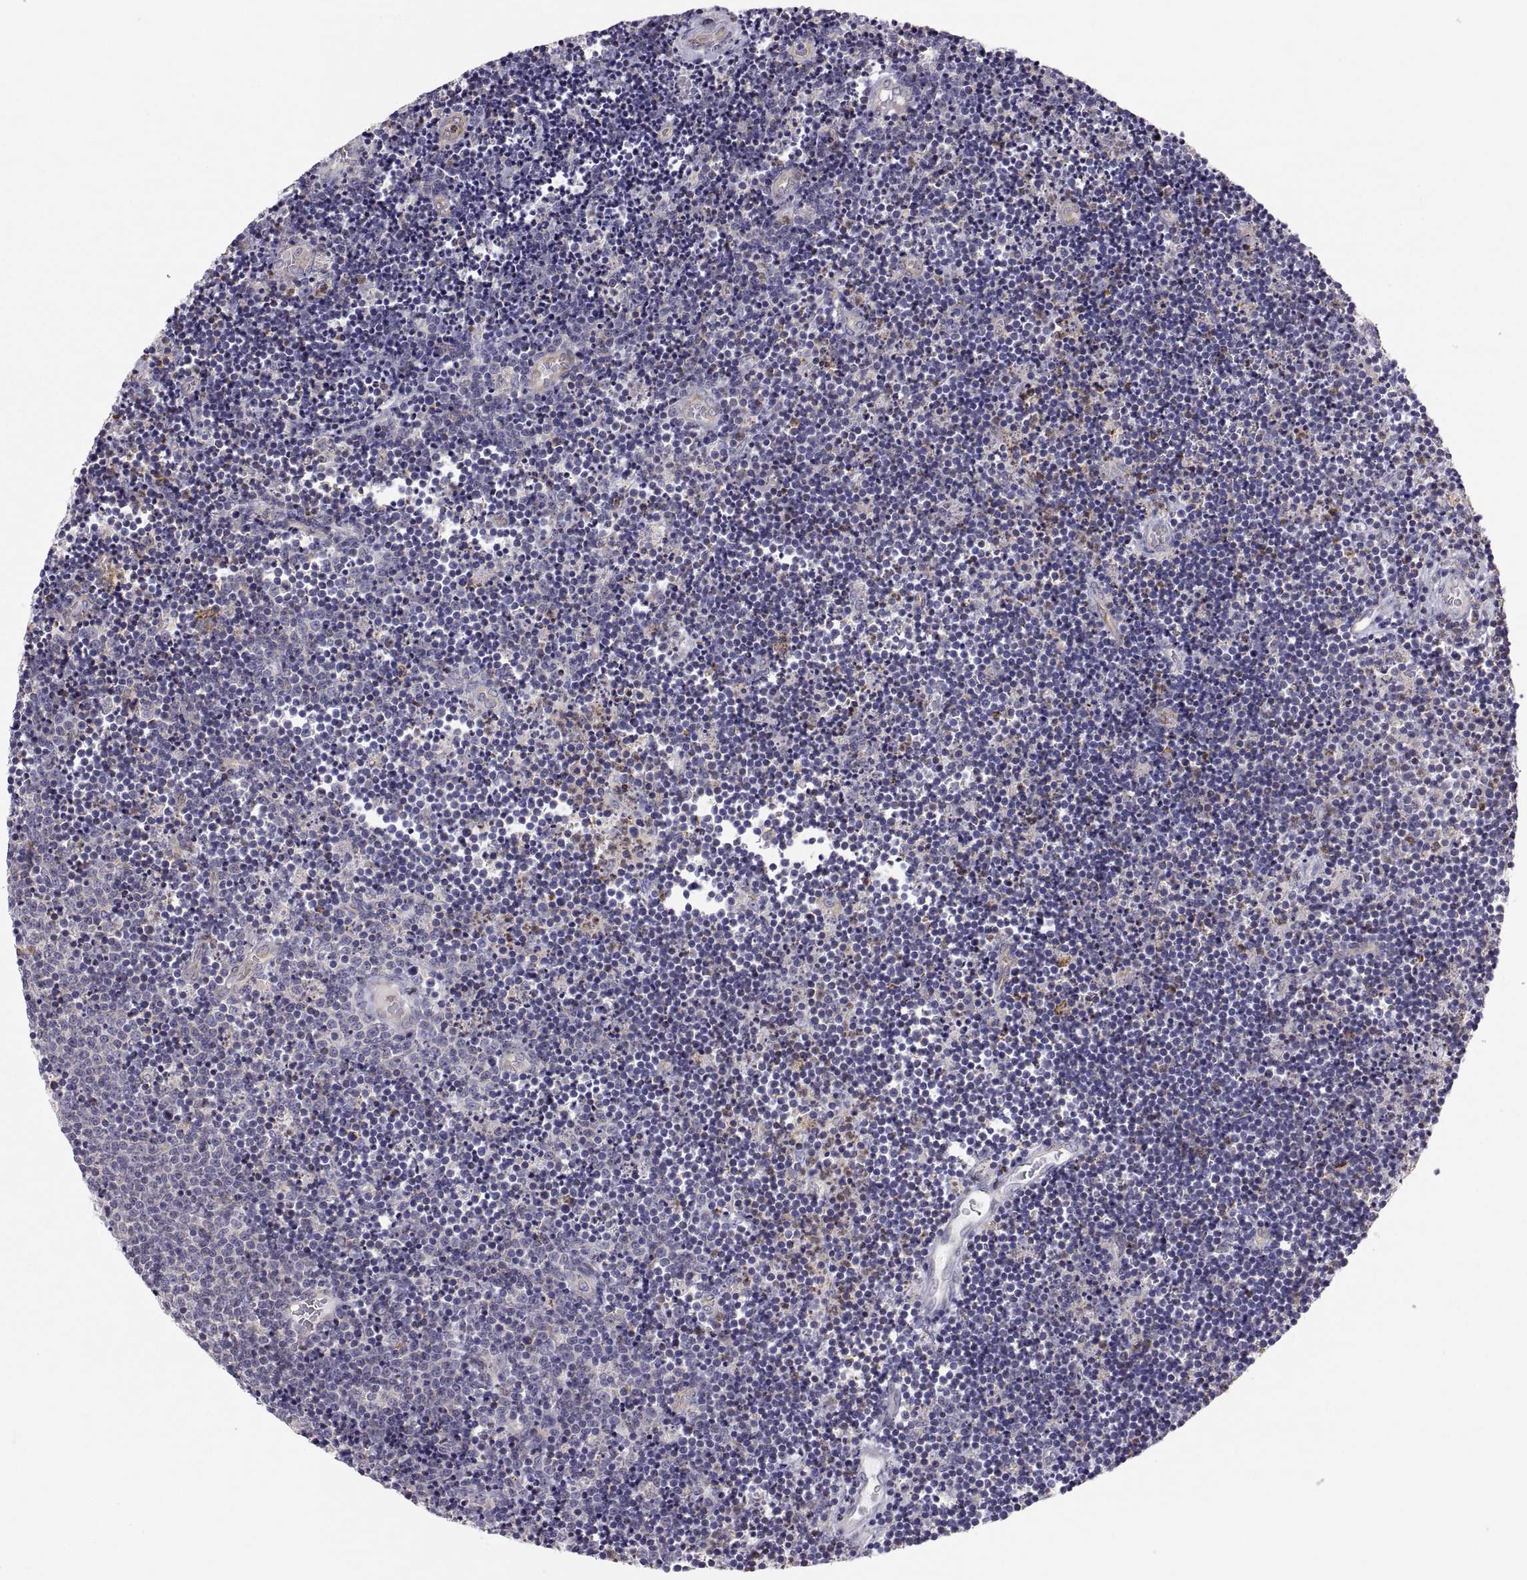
{"staining": {"intensity": "negative", "quantity": "none", "location": "none"}, "tissue": "lymphoma", "cell_type": "Tumor cells", "image_type": "cancer", "snomed": [{"axis": "morphology", "description": "Malignant lymphoma, non-Hodgkin's type, Low grade"}, {"axis": "topography", "description": "Brain"}], "caption": "An image of low-grade malignant lymphoma, non-Hodgkin's type stained for a protein exhibits no brown staining in tumor cells. (DAB immunohistochemistry (IHC) with hematoxylin counter stain).", "gene": "ERO1A", "patient": {"sex": "female", "age": 66}}